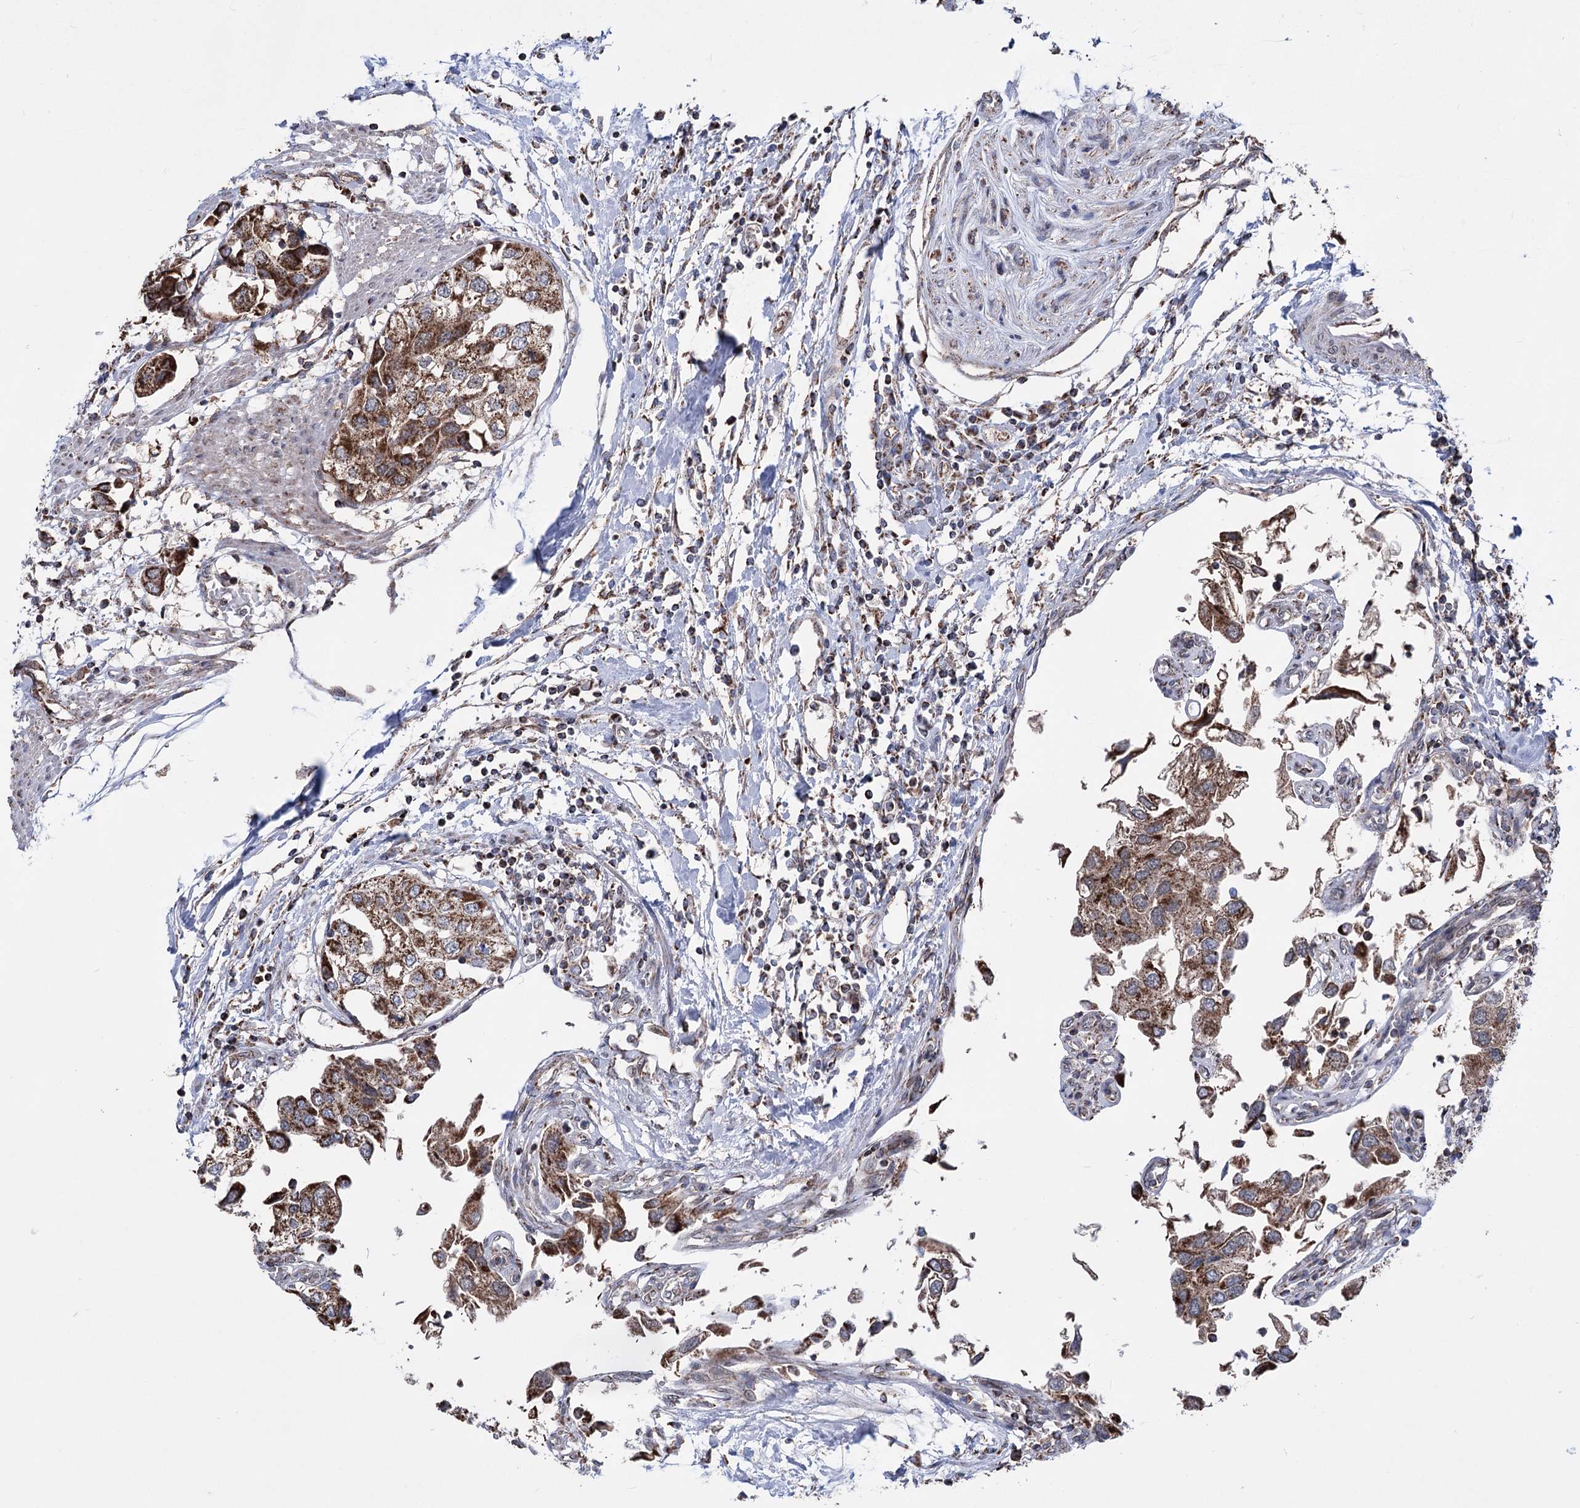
{"staining": {"intensity": "moderate", "quantity": ">75%", "location": "cytoplasmic/membranous"}, "tissue": "urothelial cancer", "cell_type": "Tumor cells", "image_type": "cancer", "snomed": [{"axis": "morphology", "description": "Urothelial carcinoma, High grade"}, {"axis": "topography", "description": "Urinary bladder"}], "caption": "IHC photomicrograph of neoplastic tissue: human urothelial carcinoma (high-grade) stained using immunohistochemistry exhibits medium levels of moderate protein expression localized specifically in the cytoplasmic/membranous of tumor cells, appearing as a cytoplasmic/membranous brown color.", "gene": "CREB3L4", "patient": {"sex": "male", "age": 64}}